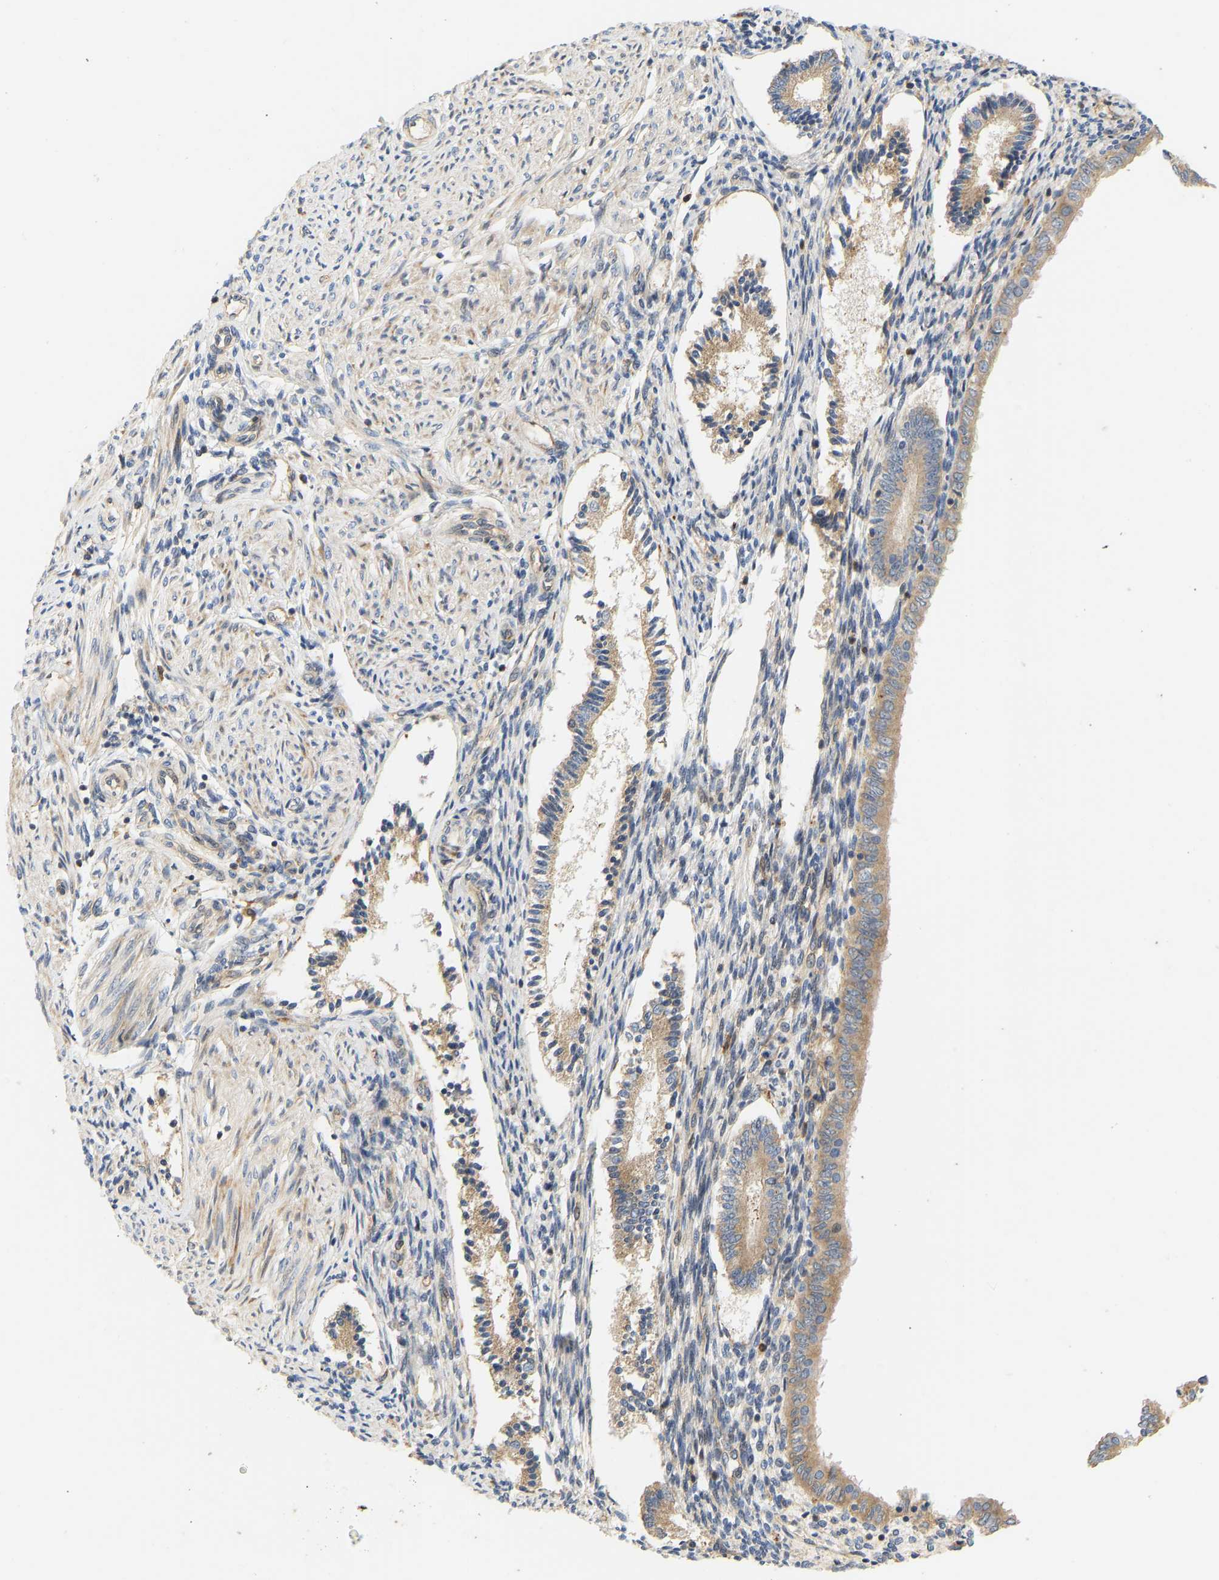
{"staining": {"intensity": "moderate", "quantity": ">75%", "location": "cytoplasmic/membranous"}, "tissue": "endometrium", "cell_type": "Cells in endometrial stroma", "image_type": "normal", "snomed": [{"axis": "morphology", "description": "Normal tissue, NOS"}, {"axis": "topography", "description": "Endometrium"}], "caption": "Moderate cytoplasmic/membranous protein expression is present in approximately >75% of cells in endometrial stroma in endometrium.", "gene": "RPS14", "patient": {"sex": "female", "age": 42}}